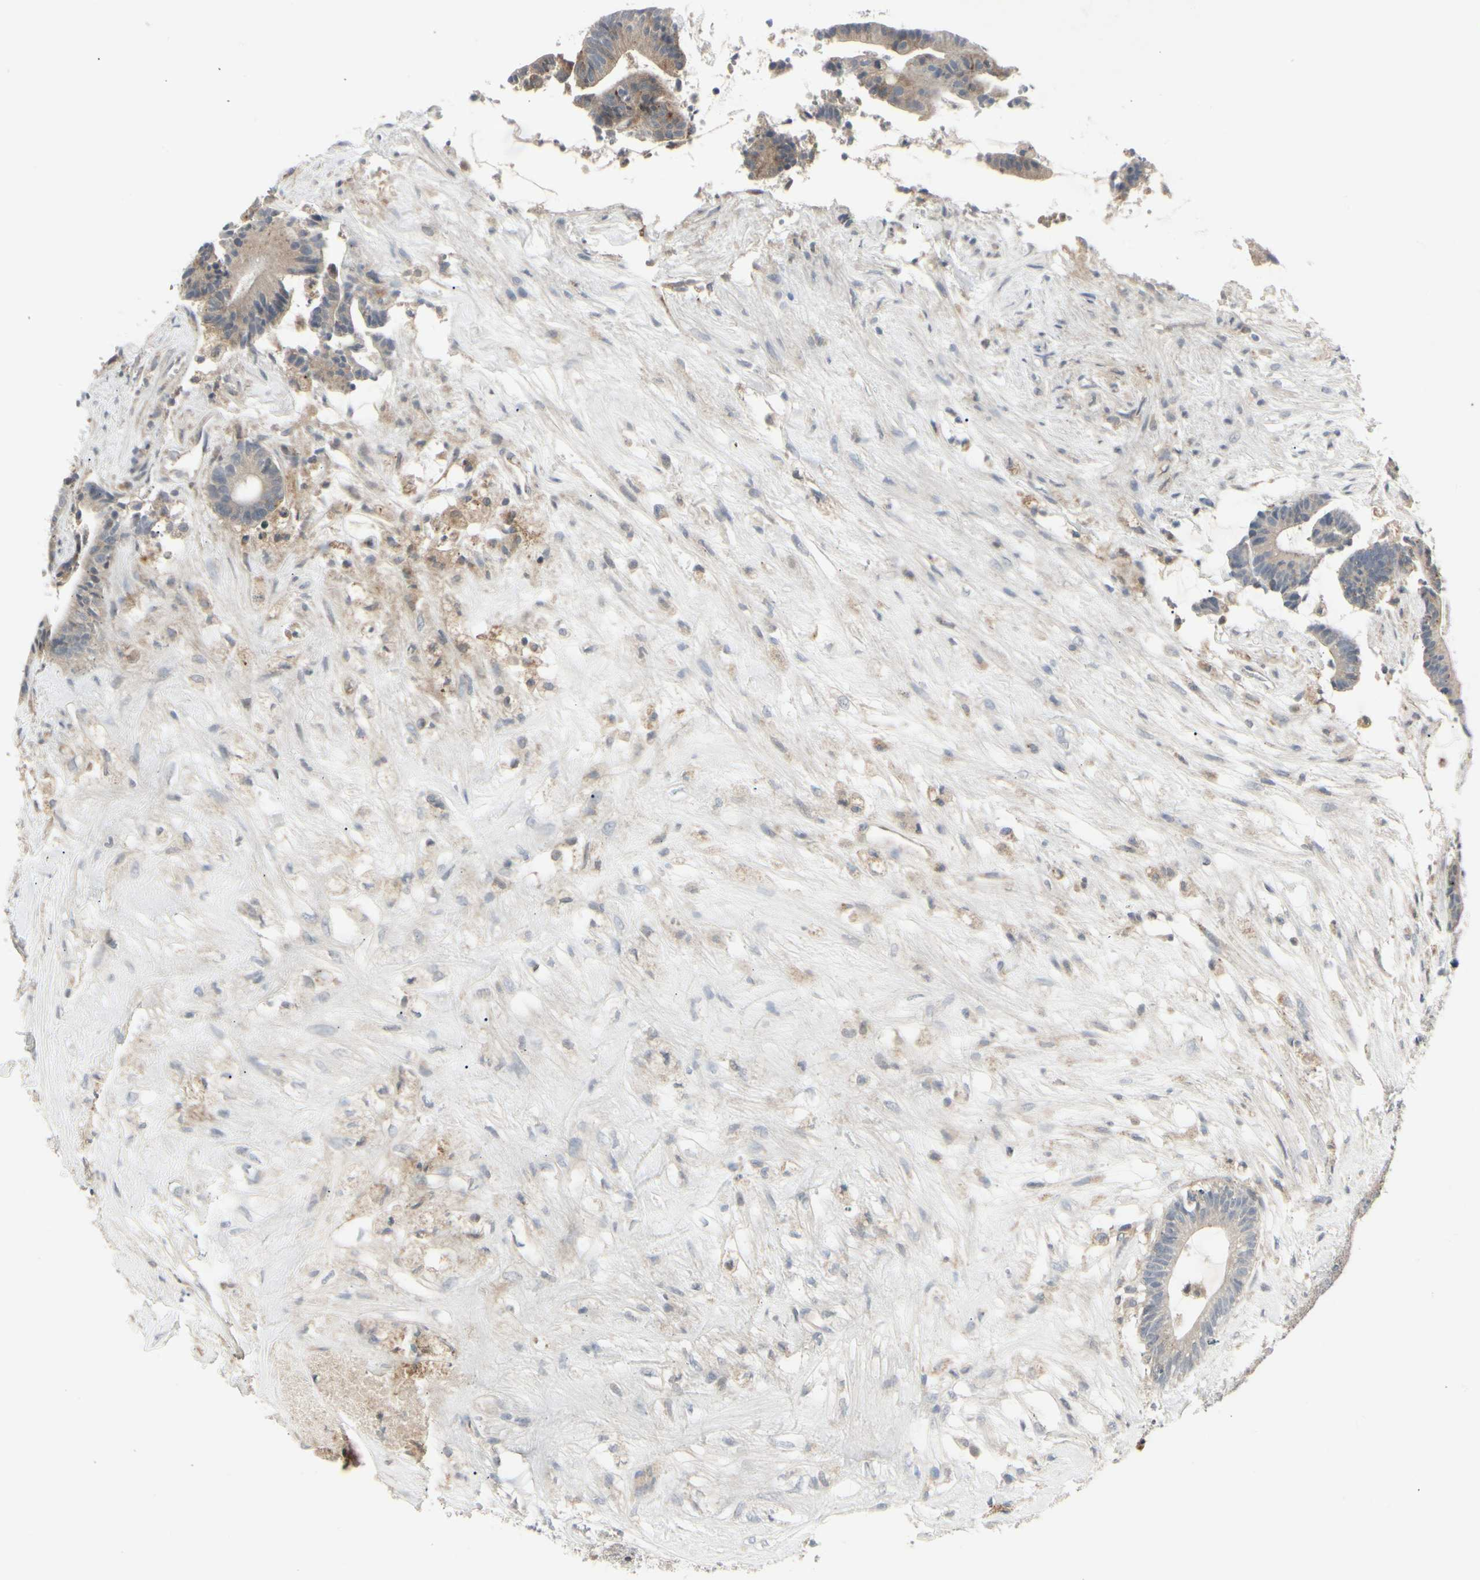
{"staining": {"intensity": "weak", "quantity": ">75%", "location": "cytoplasmic/membranous"}, "tissue": "colorectal cancer", "cell_type": "Tumor cells", "image_type": "cancer", "snomed": [{"axis": "morphology", "description": "Adenocarcinoma, NOS"}, {"axis": "topography", "description": "Colon"}], "caption": "The image displays immunohistochemical staining of adenocarcinoma (colorectal). There is weak cytoplasmic/membranous positivity is seen in approximately >75% of tumor cells.", "gene": "GRN", "patient": {"sex": "female", "age": 84}}